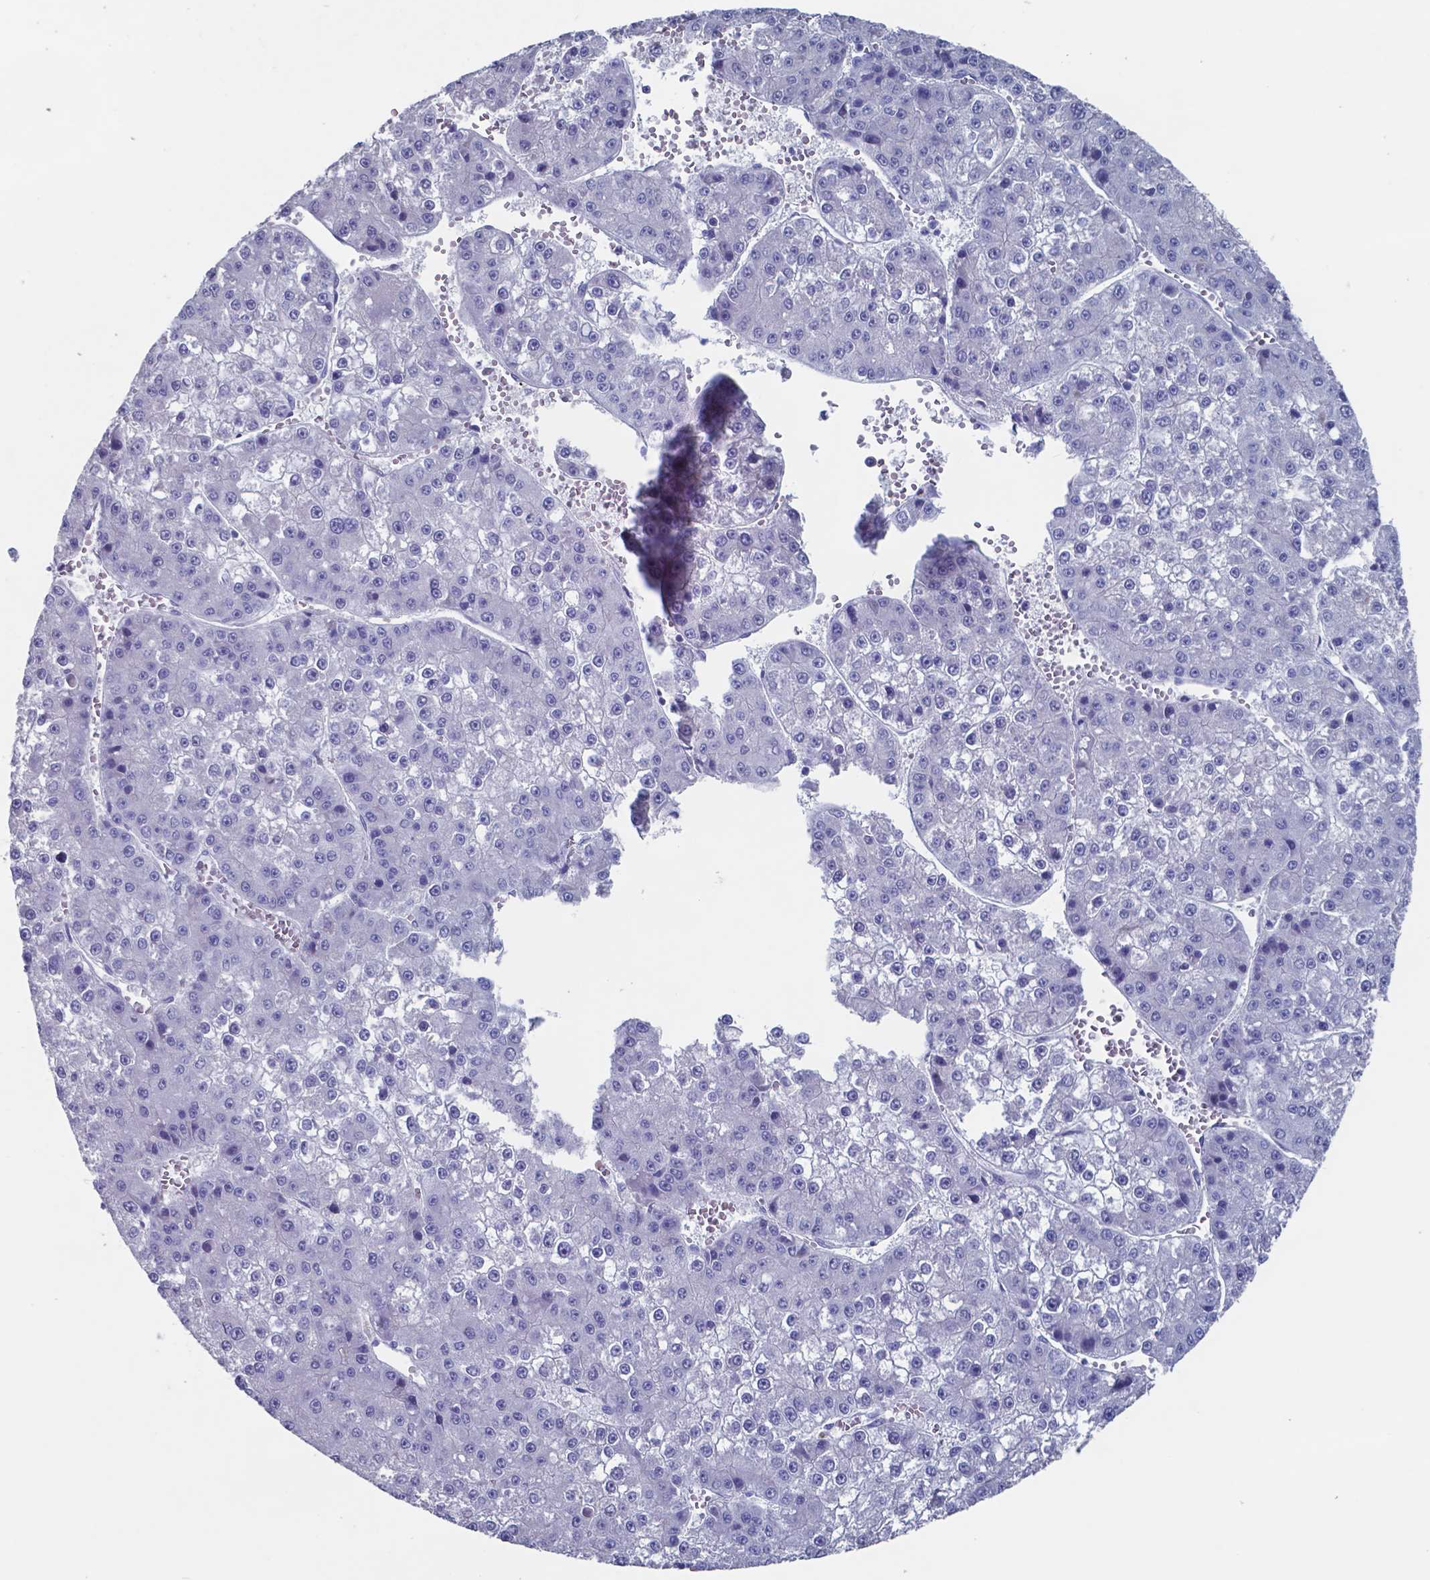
{"staining": {"intensity": "negative", "quantity": "none", "location": "none"}, "tissue": "liver cancer", "cell_type": "Tumor cells", "image_type": "cancer", "snomed": [{"axis": "morphology", "description": "Carcinoma, Hepatocellular, NOS"}, {"axis": "topography", "description": "Liver"}], "caption": "Immunohistochemistry photomicrograph of liver hepatocellular carcinoma stained for a protein (brown), which exhibits no expression in tumor cells.", "gene": "TTR", "patient": {"sex": "female", "age": 73}}